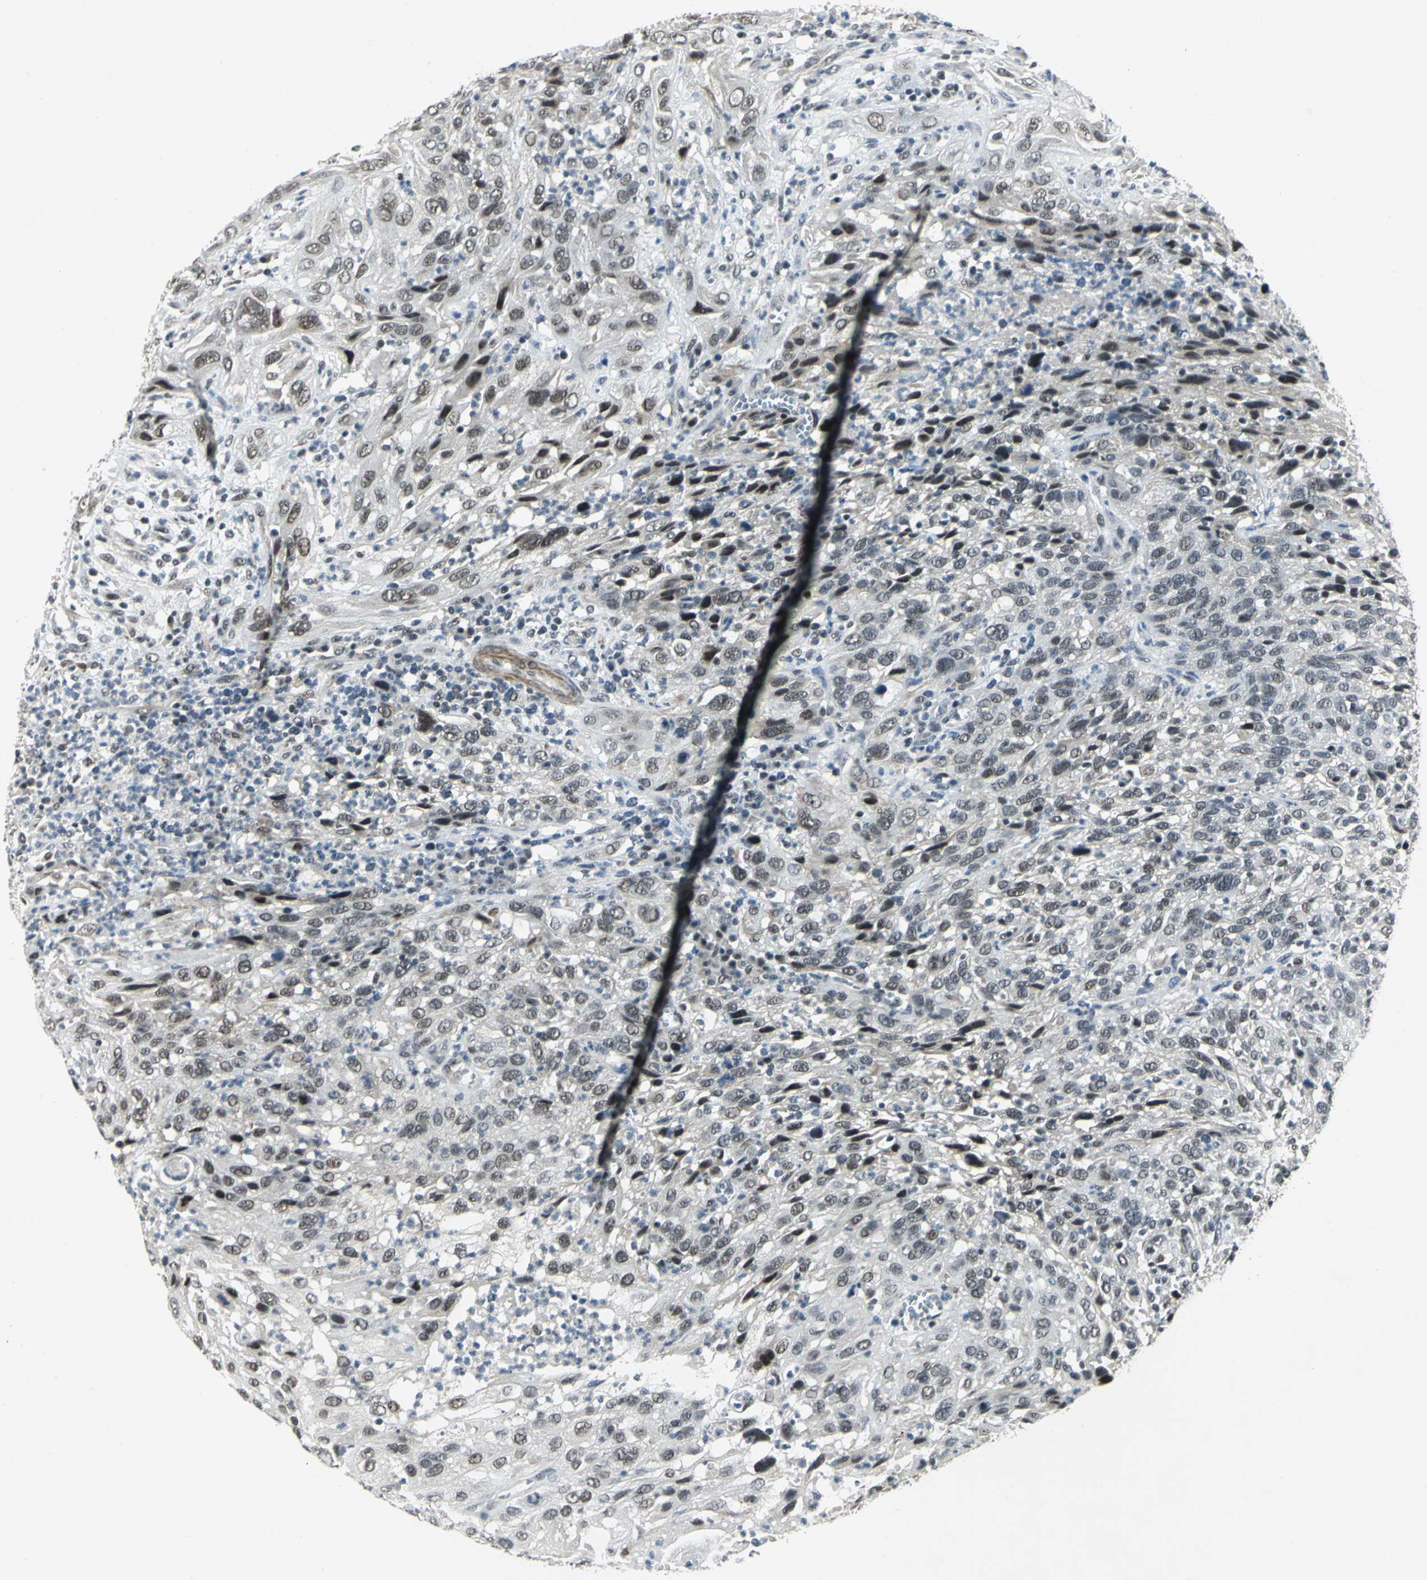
{"staining": {"intensity": "weak", "quantity": "25%-75%", "location": "nuclear"}, "tissue": "cervical cancer", "cell_type": "Tumor cells", "image_type": "cancer", "snomed": [{"axis": "morphology", "description": "Squamous cell carcinoma, NOS"}, {"axis": "topography", "description": "Cervix"}], "caption": "Protein expression analysis of cervical squamous cell carcinoma displays weak nuclear expression in about 25%-75% of tumor cells. Immunohistochemistry stains the protein in brown and the nuclei are stained blue.", "gene": "MTA1", "patient": {"sex": "female", "age": 32}}